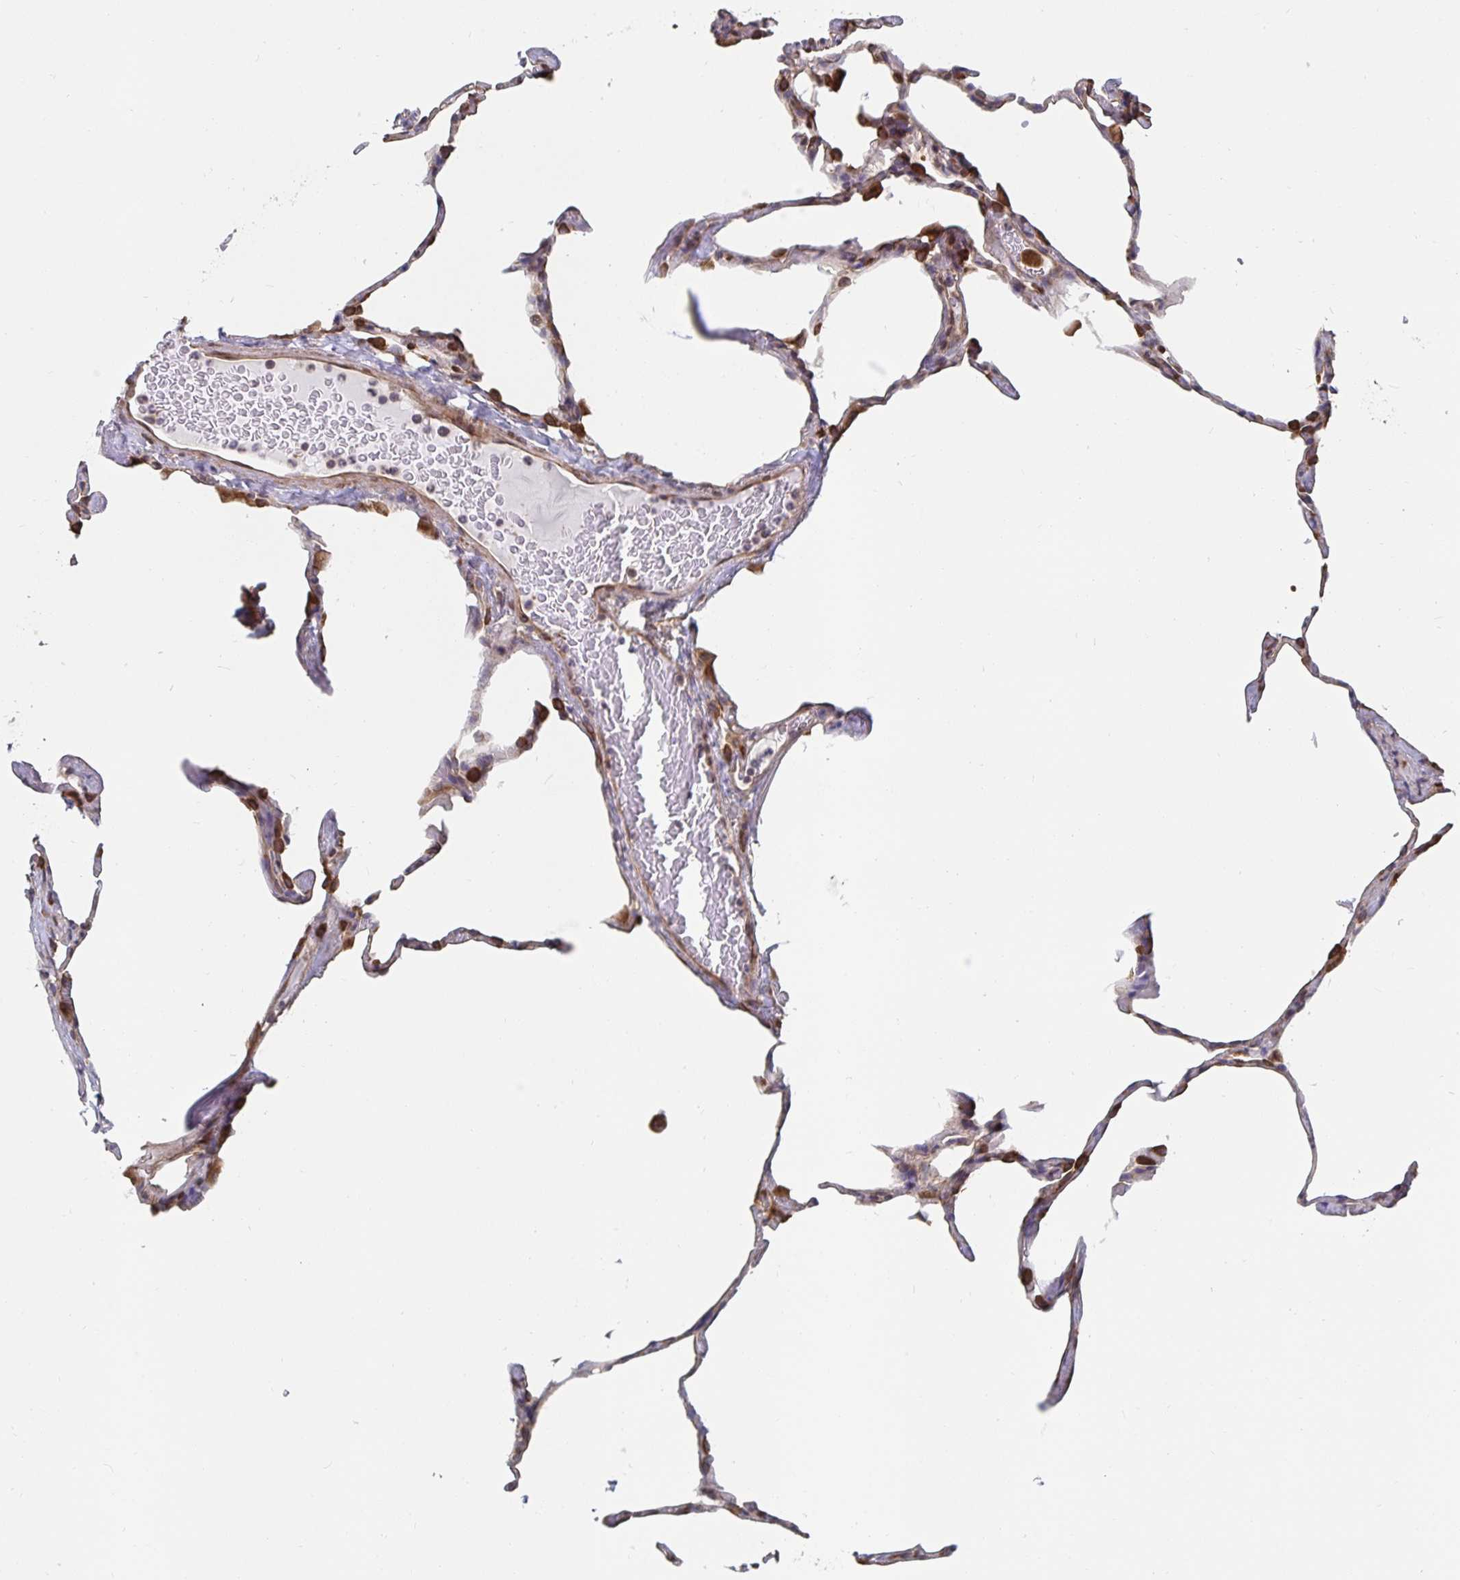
{"staining": {"intensity": "weak", "quantity": "25%-75%", "location": "cytoplasmic/membranous"}, "tissue": "lung", "cell_type": "Alveolar cells", "image_type": "normal", "snomed": [{"axis": "morphology", "description": "Normal tissue, NOS"}, {"axis": "topography", "description": "Lung"}], "caption": "Protein expression analysis of normal lung shows weak cytoplasmic/membranous positivity in about 25%-75% of alveolar cells.", "gene": "BCAP29", "patient": {"sex": "male", "age": 65}}